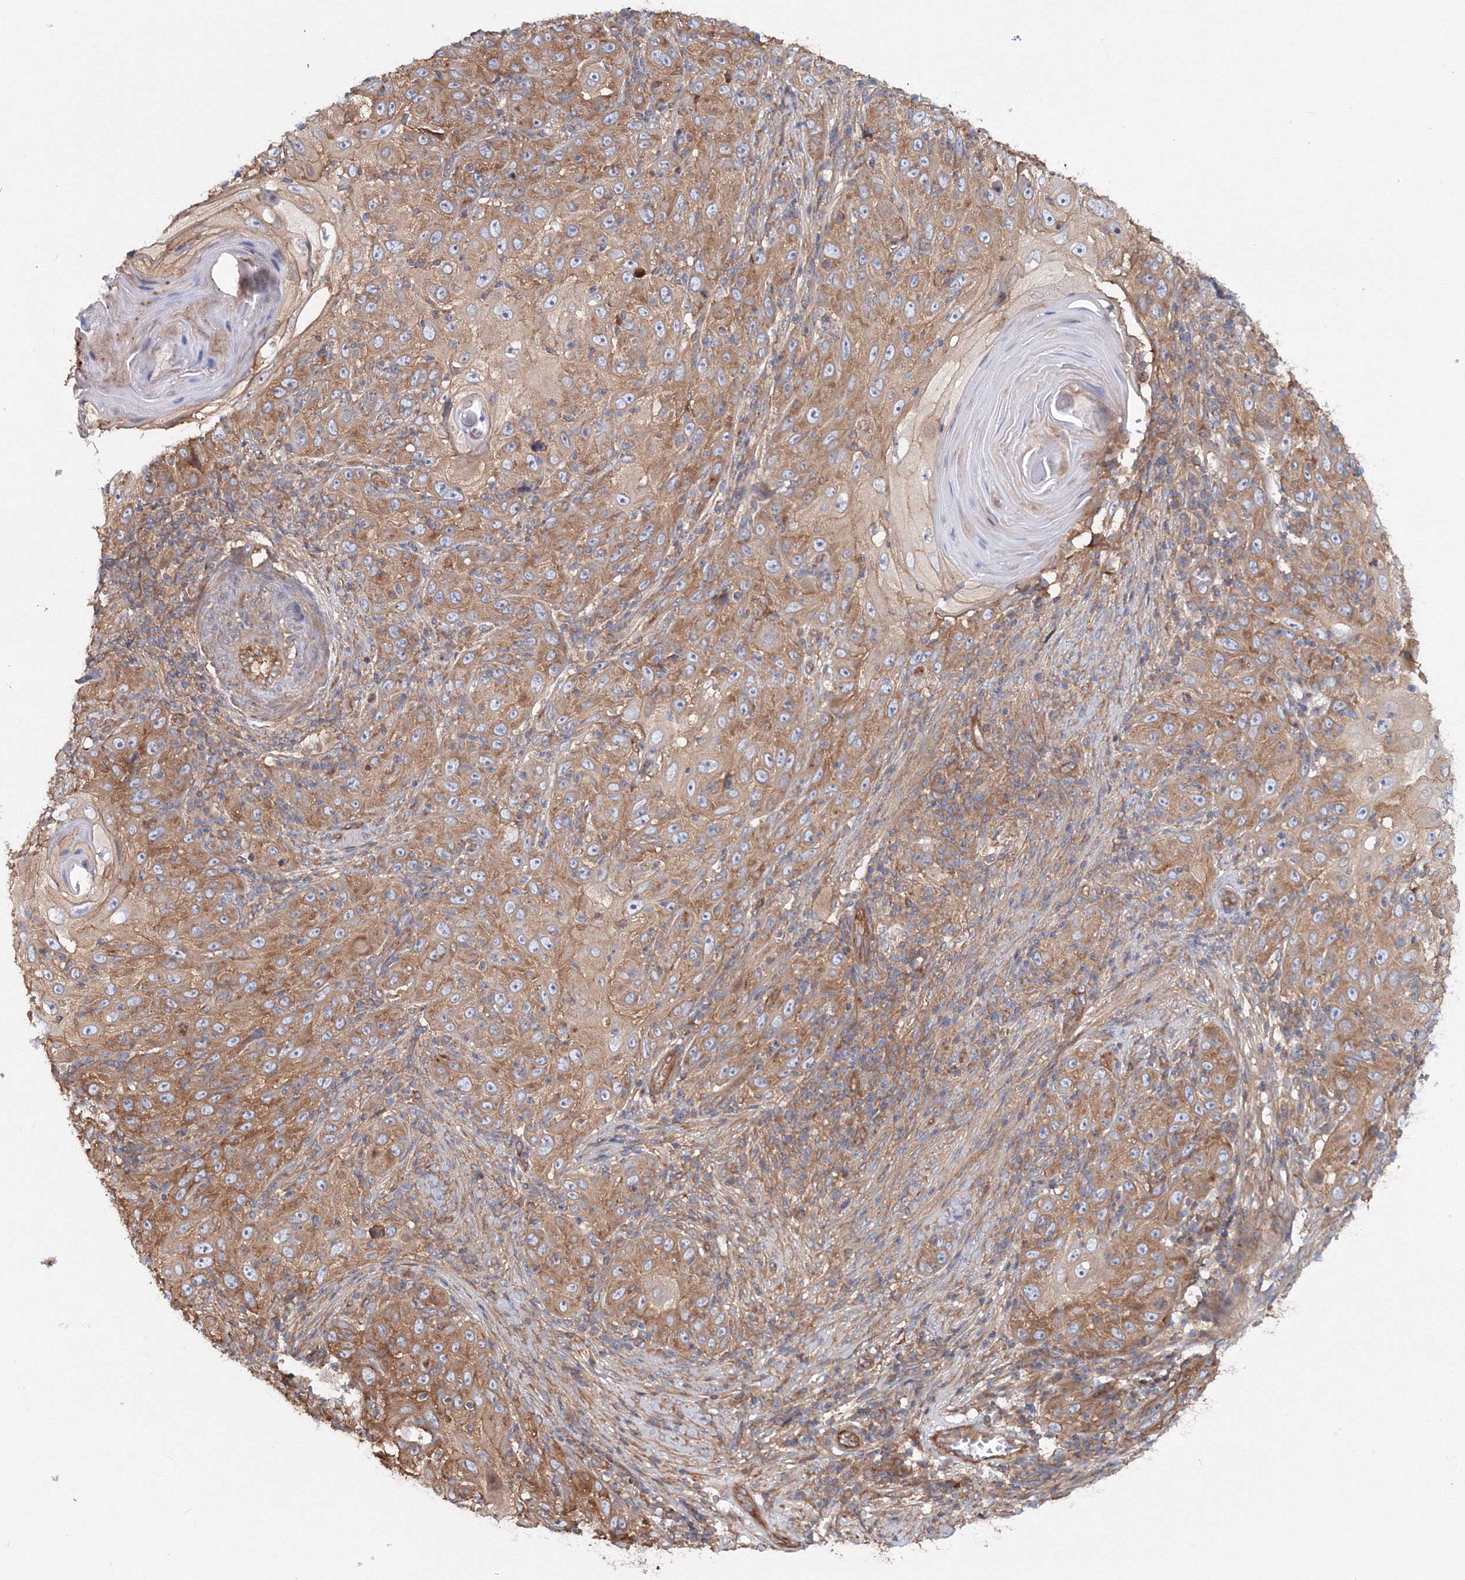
{"staining": {"intensity": "moderate", "quantity": ">75%", "location": "cytoplasmic/membranous"}, "tissue": "skin cancer", "cell_type": "Tumor cells", "image_type": "cancer", "snomed": [{"axis": "morphology", "description": "Squamous cell carcinoma, NOS"}, {"axis": "topography", "description": "Skin"}], "caption": "A micrograph of skin cancer stained for a protein shows moderate cytoplasmic/membranous brown staining in tumor cells. Using DAB (3,3'-diaminobenzidine) (brown) and hematoxylin (blue) stains, captured at high magnification using brightfield microscopy.", "gene": "EXOC1", "patient": {"sex": "female", "age": 88}}